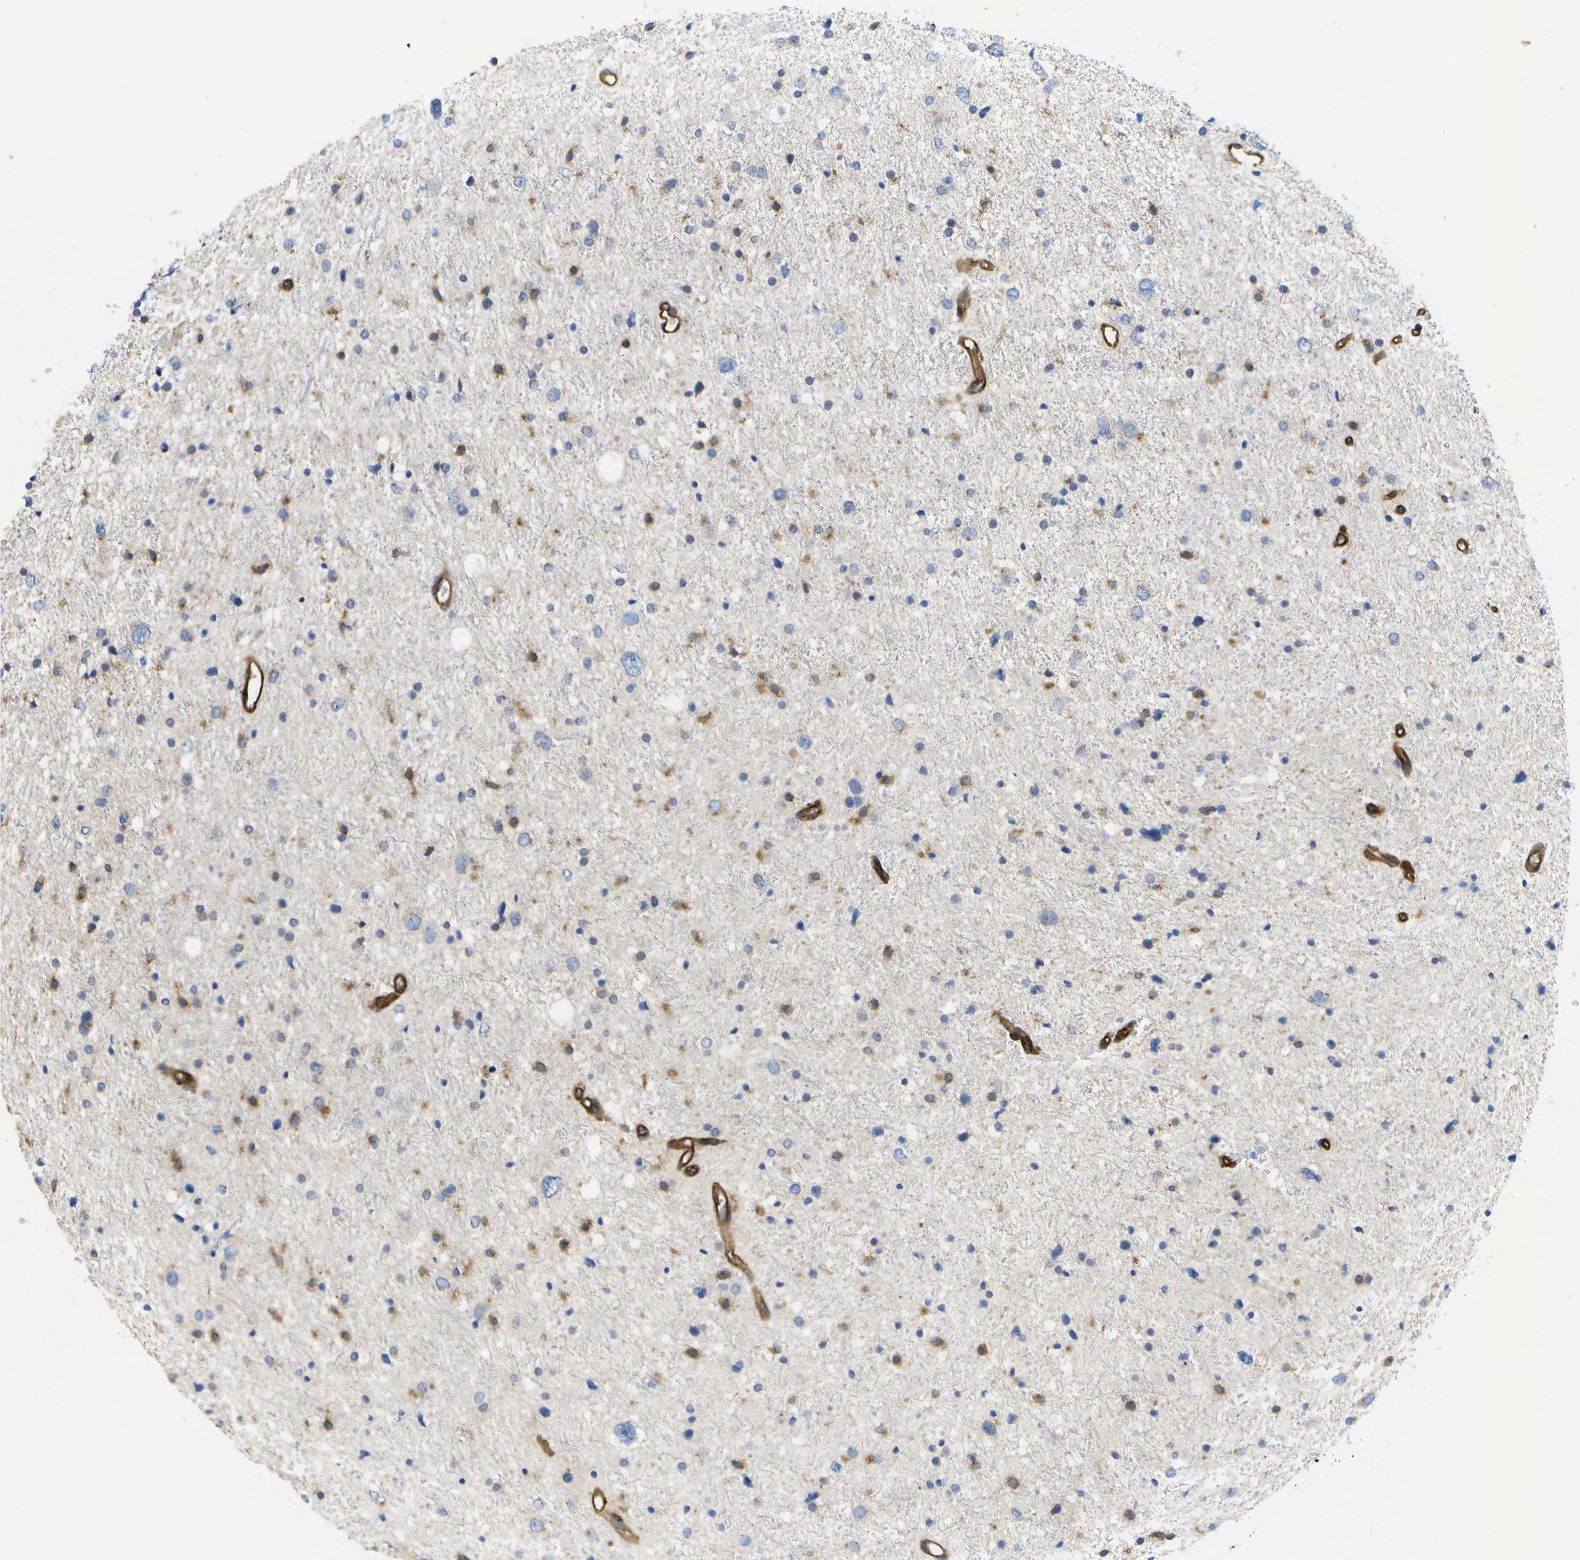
{"staining": {"intensity": "moderate", "quantity": "<25%", "location": "cytoplasmic/membranous"}, "tissue": "glioma", "cell_type": "Tumor cells", "image_type": "cancer", "snomed": [{"axis": "morphology", "description": "Glioma, malignant, Low grade"}, {"axis": "topography", "description": "Brain"}], "caption": "IHC staining of malignant glioma (low-grade), which demonstrates low levels of moderate cytoplasmic/membranous staining in approximately <25% of tumor cells indicating moderate cytoplasmic/membranous protein positivity. The staining was performed using DAB (3,3'-diaminobenzidine) (brown) for protein detection and nuclei were counterstained in hematoxylin (blue).", "gene": "BST2", "patient": {"sex": "female", "age": 37}}